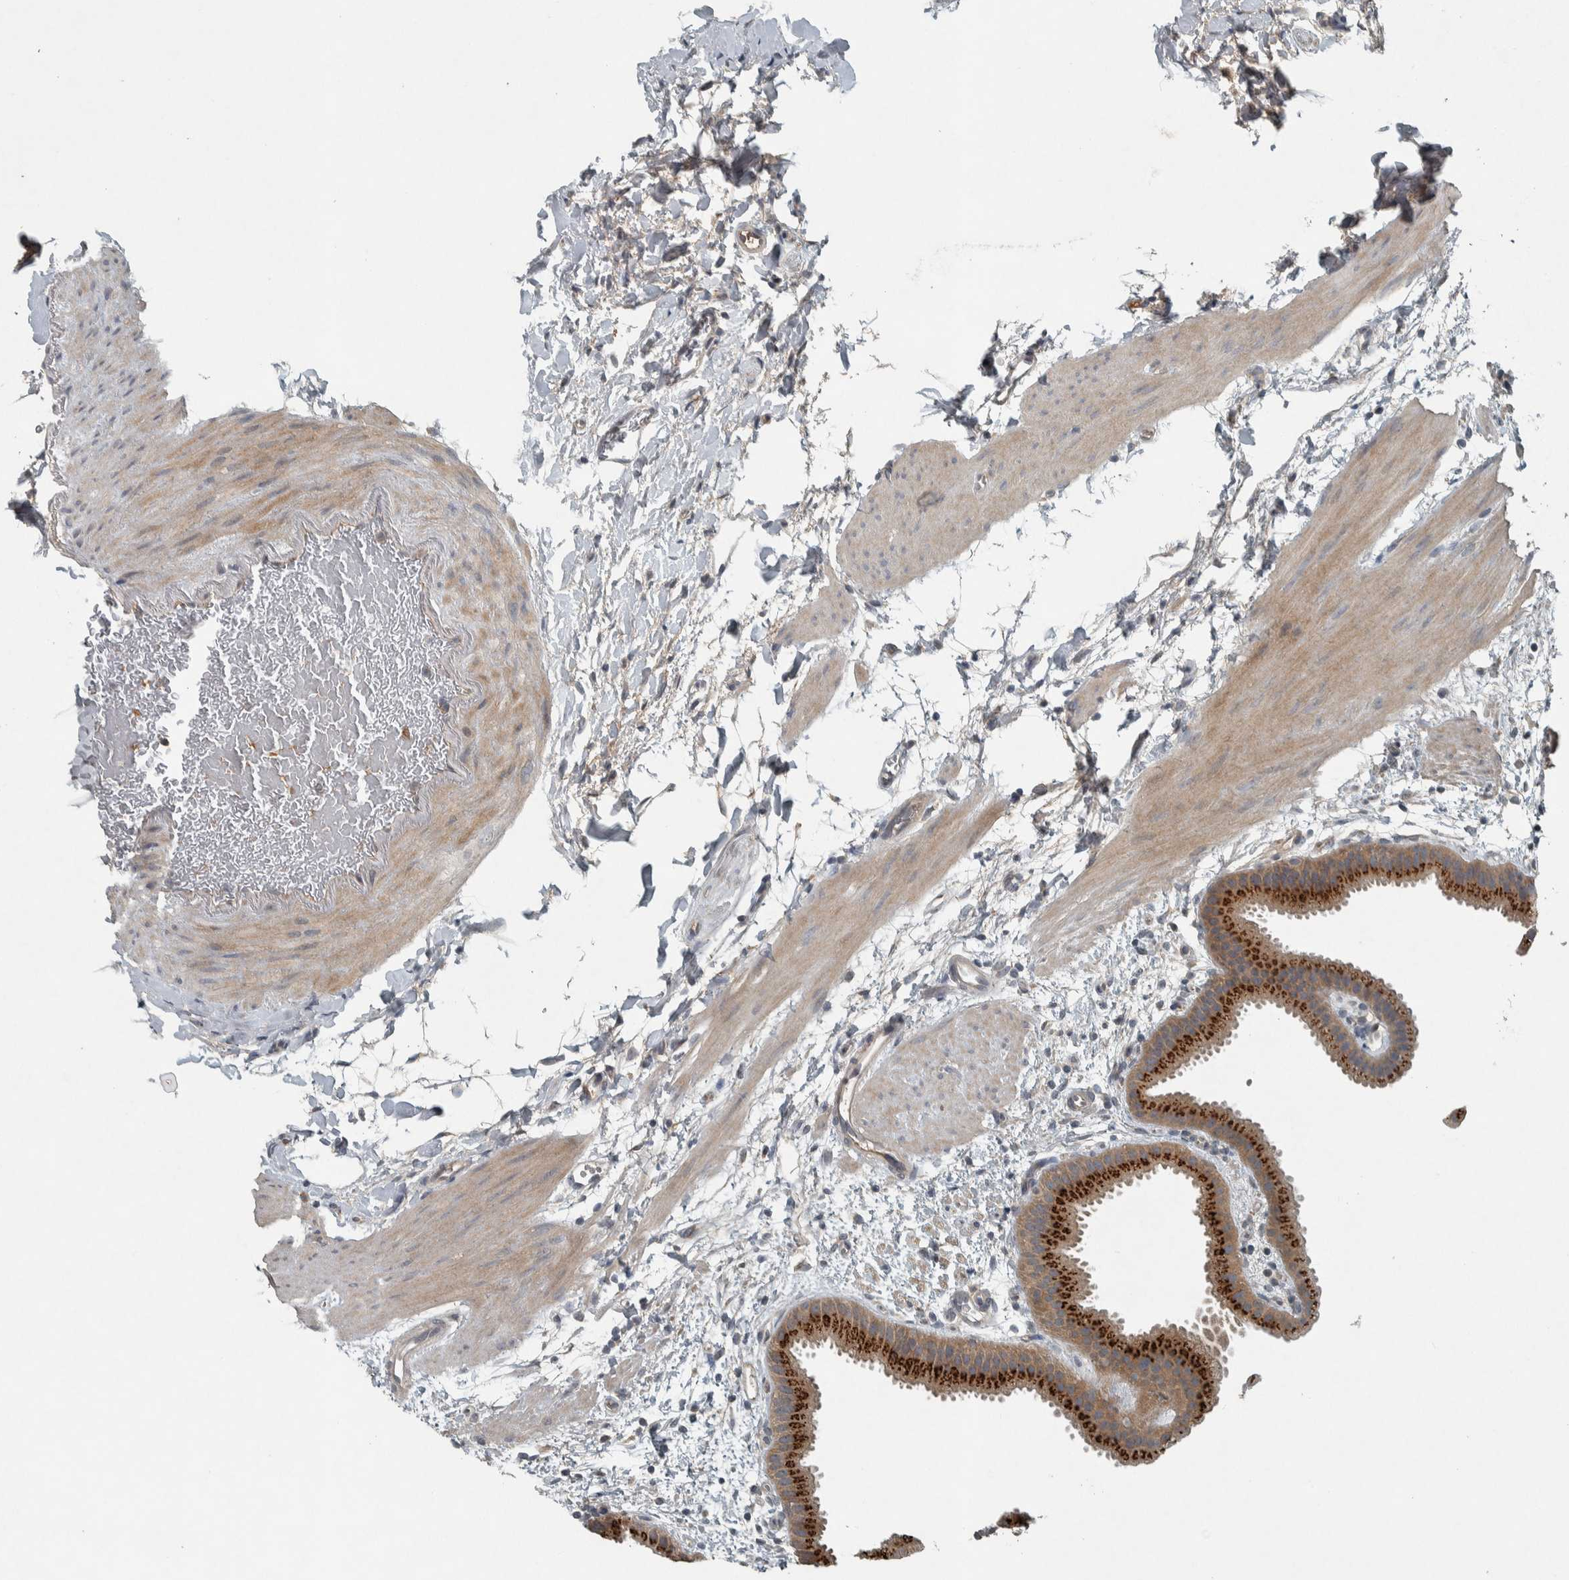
{"staining": {"intensity": "strong", "quantity": ">75%", "location": "cytoplasmic/membranous"}, "tissue": "gallbladder", "cell_type": "Glandular cells", "image_type": "normal", "snomed": [{"axis": "morphology", "description": "Normal tissue, NOS"}, {"axis": "topography", "description": "Gallbladder"}], "caption": "Immunohistochemical staining of normal human gallbladder exhibits strong cytoplasmic/membranous protein expression in approximately >75% of glandular cells. The protein of interest is stained brown, and the nuclei are stained in blue (DAB IHC with brightfield microscopy, high magnification).", "gene": "CLCN2", "patient": {"sex": "female", "age": 64}}